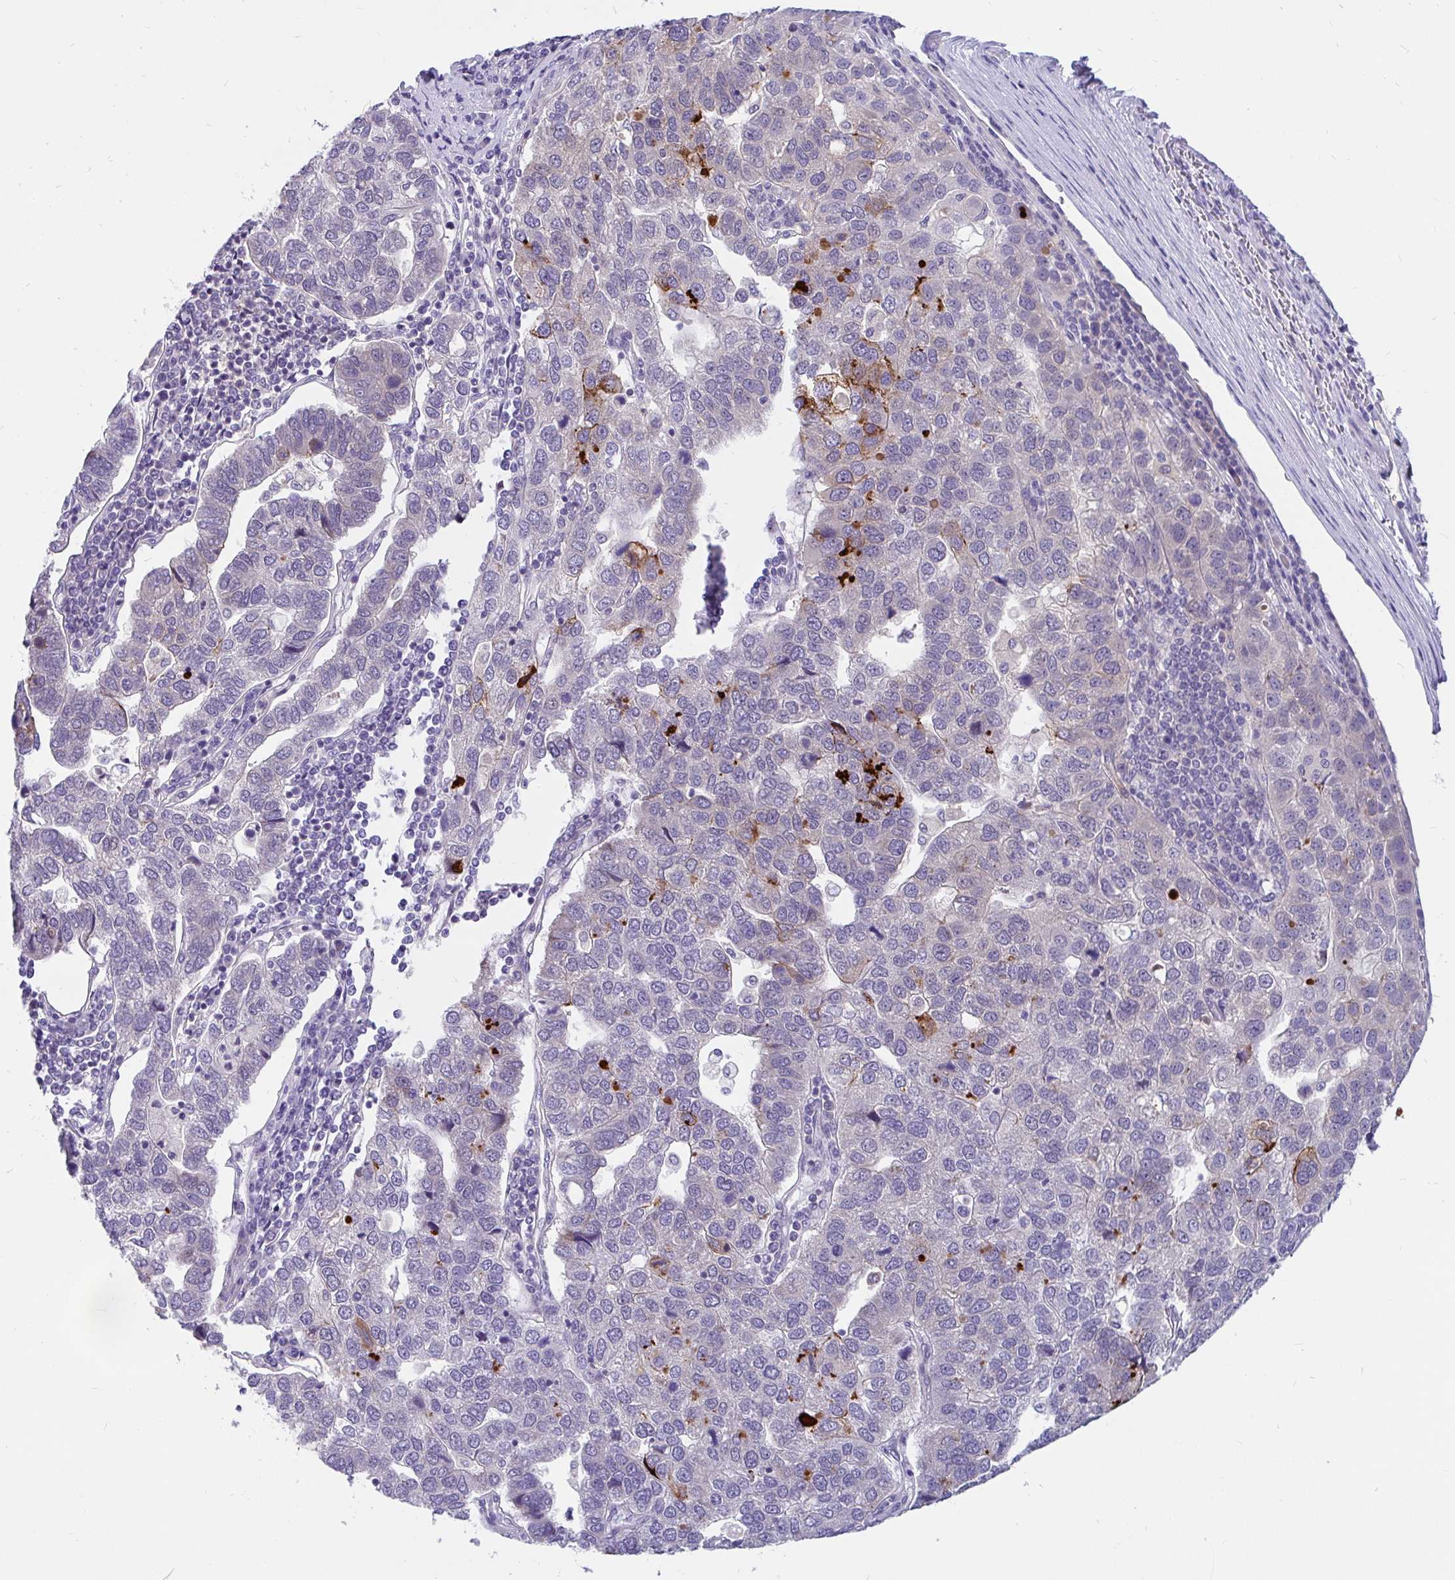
{"staining": {"intensity": "strong", "quantity": "<25%", "location": "cytoplasmic/membranous"}, "tissue": "pancreatic cancer", "cell_type": "Tumor cells", "image_type": "cancer", "snomed": [{"axis": "morphology", "description": "Adenocarcinoma, NOS"}, {"axis": "topography", "description": "Pancreas"}], "caption": "A high-resolution micrograph shows immunohistochemistry staining of pancreatic adenocarcinoma, which reveals strong cytoplasmic/membranous positivity in approximately <25% of tumor cells.", "gene": "KIAA2013", "patient": {"sex": "female", "age": 61}}